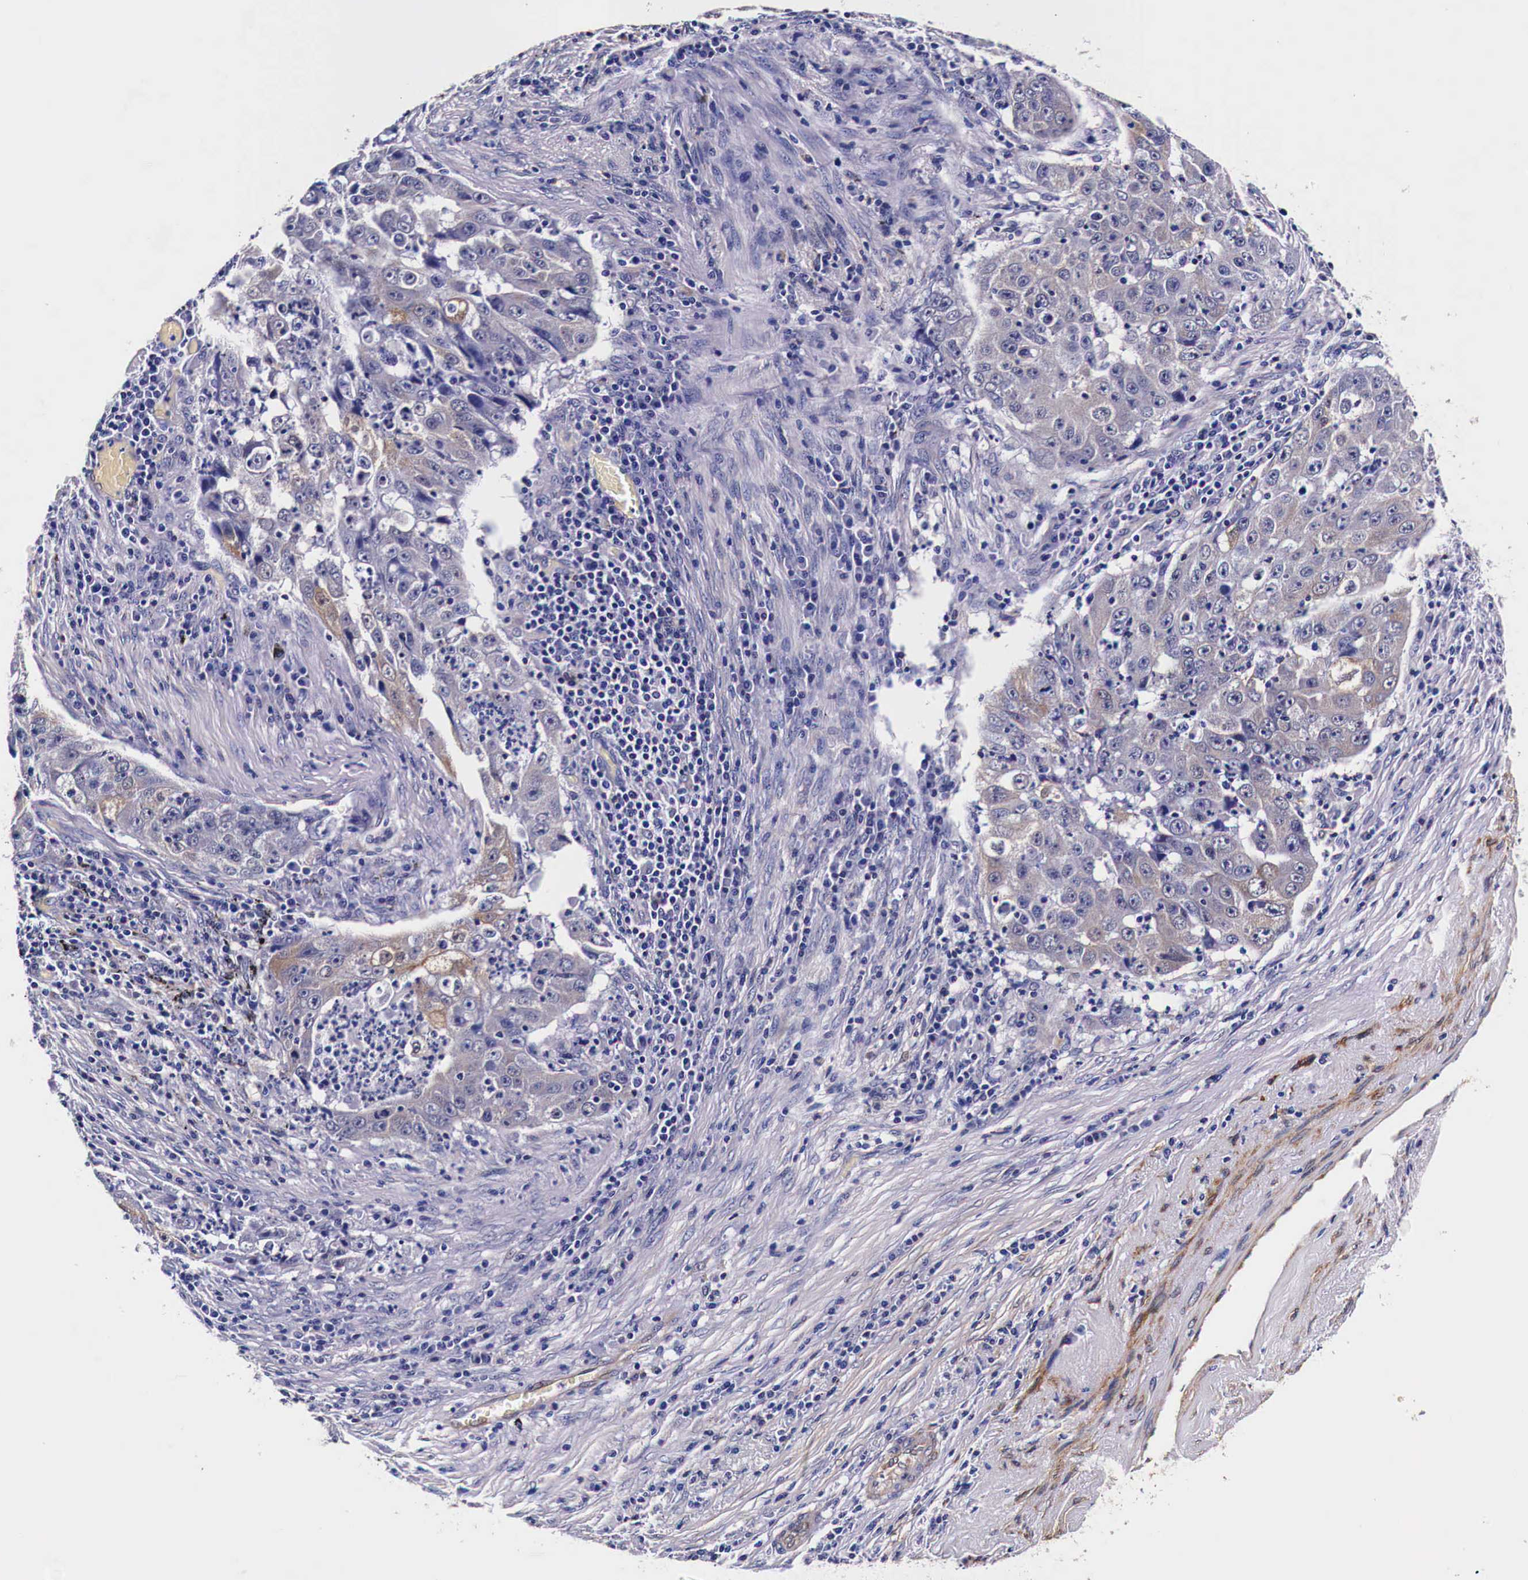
{"staining": {"intensity": "moderate", "quantity": "25%-75%", "location": "cytoplasmic/membranous"}, "tissue": "lung cancer", "cell_type": "Tumor cells", "image_type": "cancer", "snomed": [{"axis": "morphology", "description": "Squamous cell carcinoma, NOS"}, {"axis": "topography", "description": "Lung"}], "caption": "IHC (DAB (3,3'-diaminobenzidine)) staining of squamous cell carcinoma (lung) reveals moderate cytoplasmic/membranous protein expression in approximately 25%-75% of tumor cells.", "gene": "HSPB1", "patient": {"sex": "male", "age": 64}}